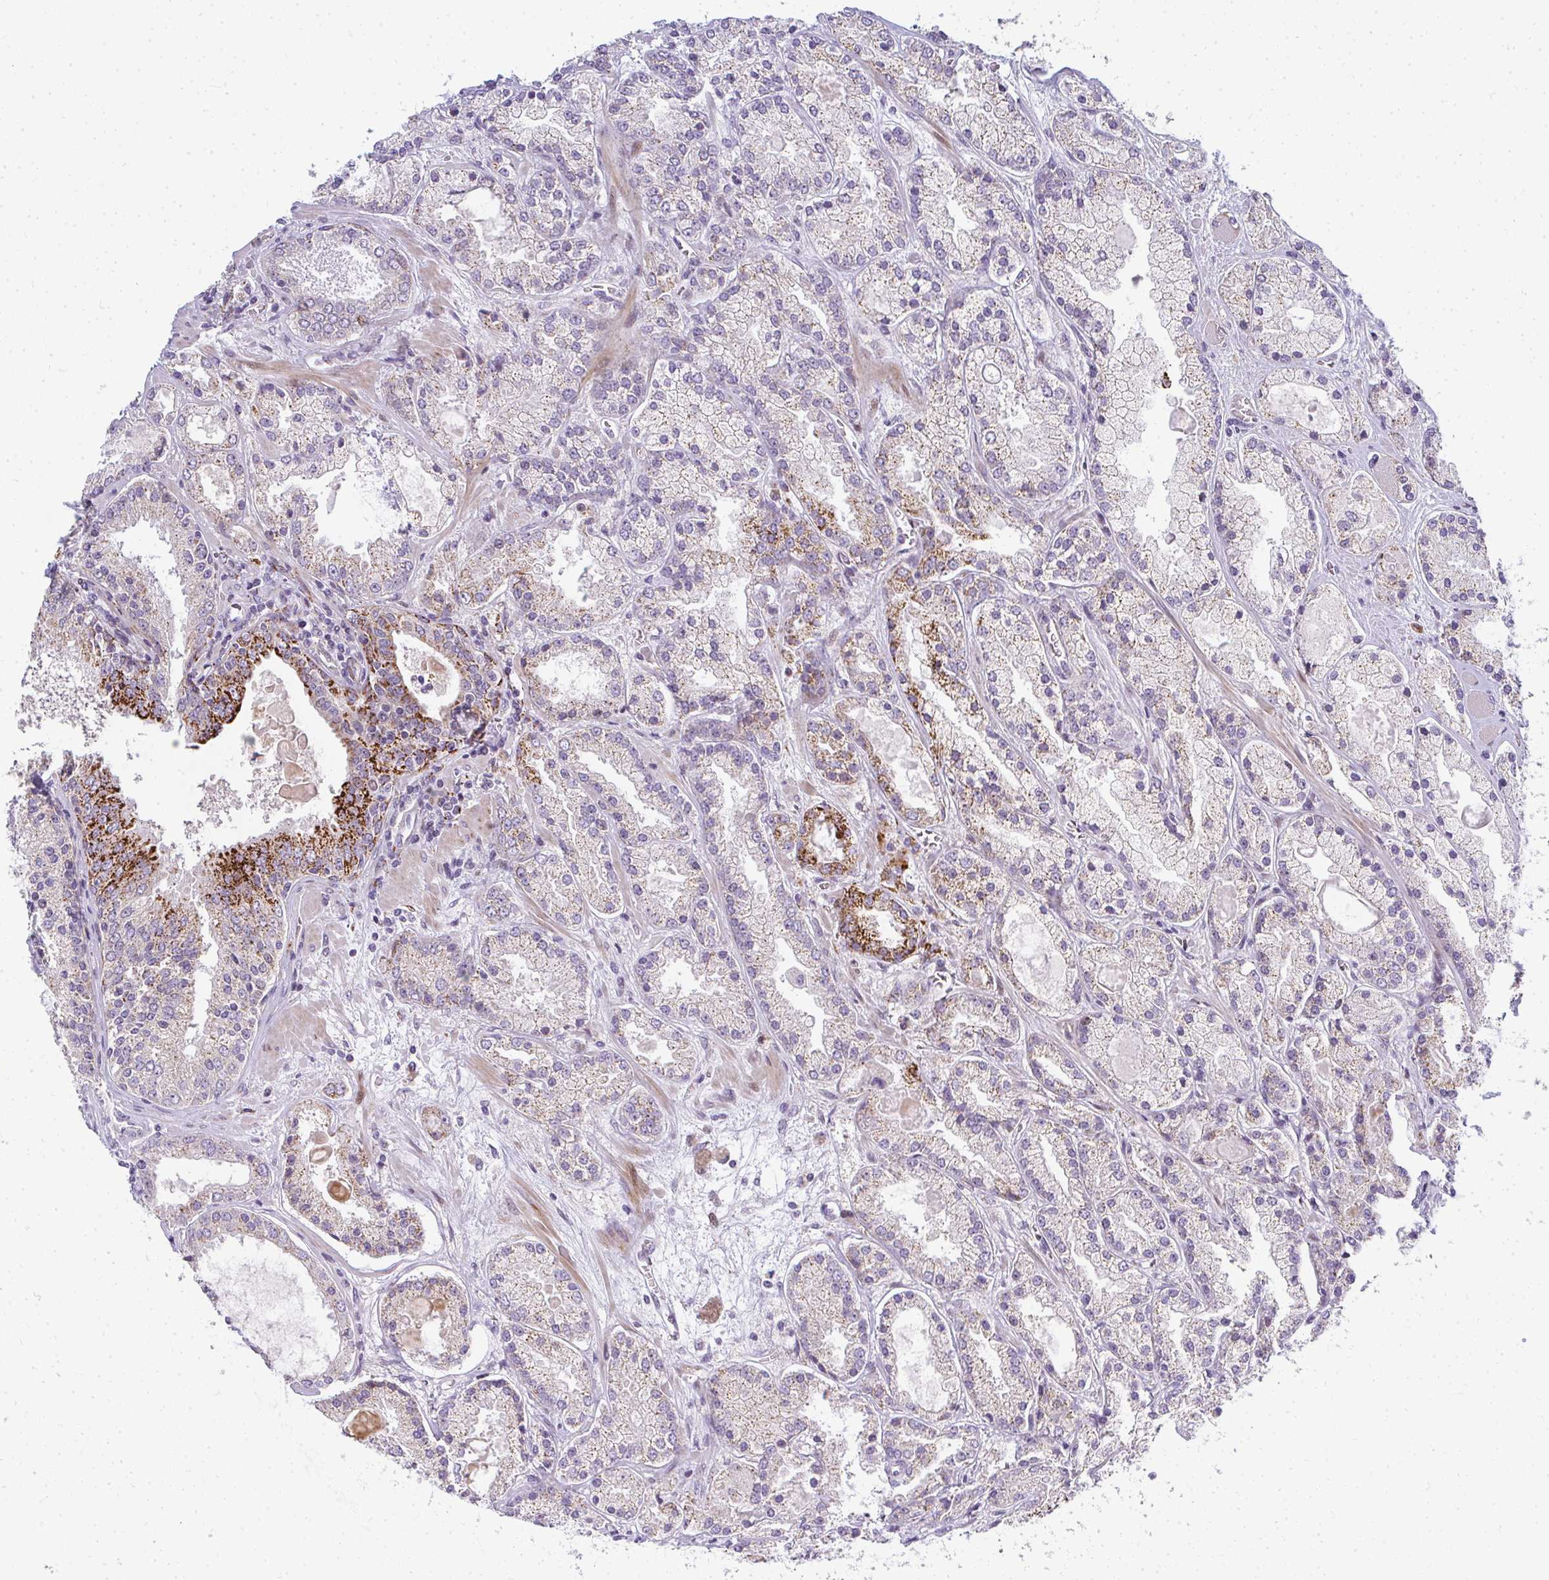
{"staining": {"intensity": "strong", "quantity": "<25%", "location": "cytoplasmic/membranous"}, "tissue": "prostate cancer", "cell_type": "Tumor cells", "image_type": "cancer", "snomed": [{"axis": "morphology", "description": "Adenocarcinoma, High grade"}, {"axis": "topography", "description": "Prostate"}], "caption": "IHC of human adenocarcinoma (high-grade) (prostate) exhibits medium levels of strong cytoplasmic/membranous expression in approximately <25% of tumor cells.", "gene": "PLA2G5", "patient": {"sex": "male", "age": 67}}